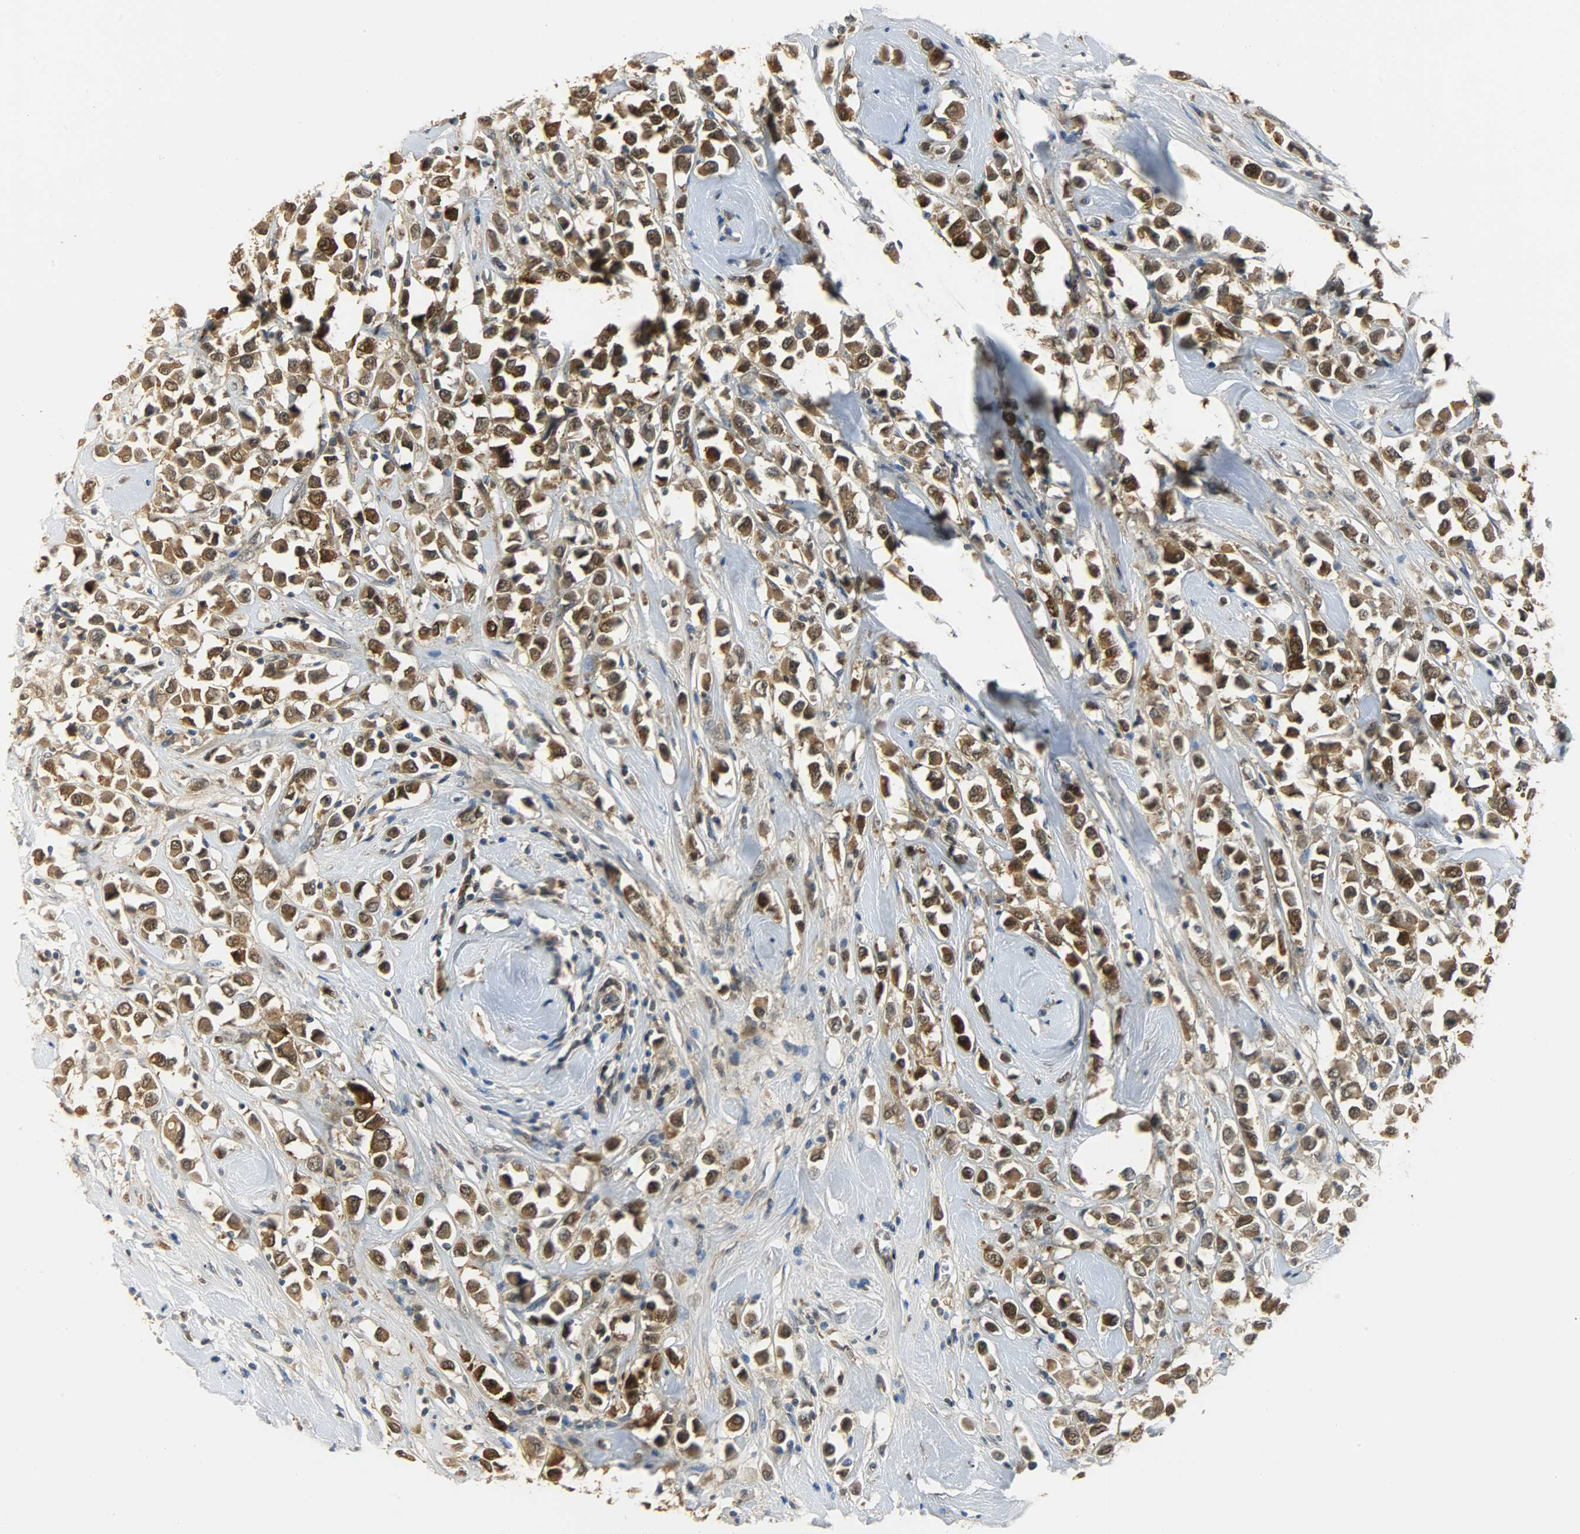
{"staining": {"intensity": "strong", "quantity": ">75%", "location": "cytoplasmic/membranous,nuclear"}, "tissue": "breast cancer", "cell_type": "Tumor cells", "image_type": "cancer", "snomed": [{"axis": "morphology", "description": "Duct carcinoma"}, {"axis": "topography", "description": "Breast"}], "caption": "Breast cancer (invasive ductal carcinoma) stained for a protein reveals strong cytoplasmic/membranous and nuclear positivity in tumor cells.", "gene": "EIF4EBP1", "patient": {"sex": "female", "age": 61}}